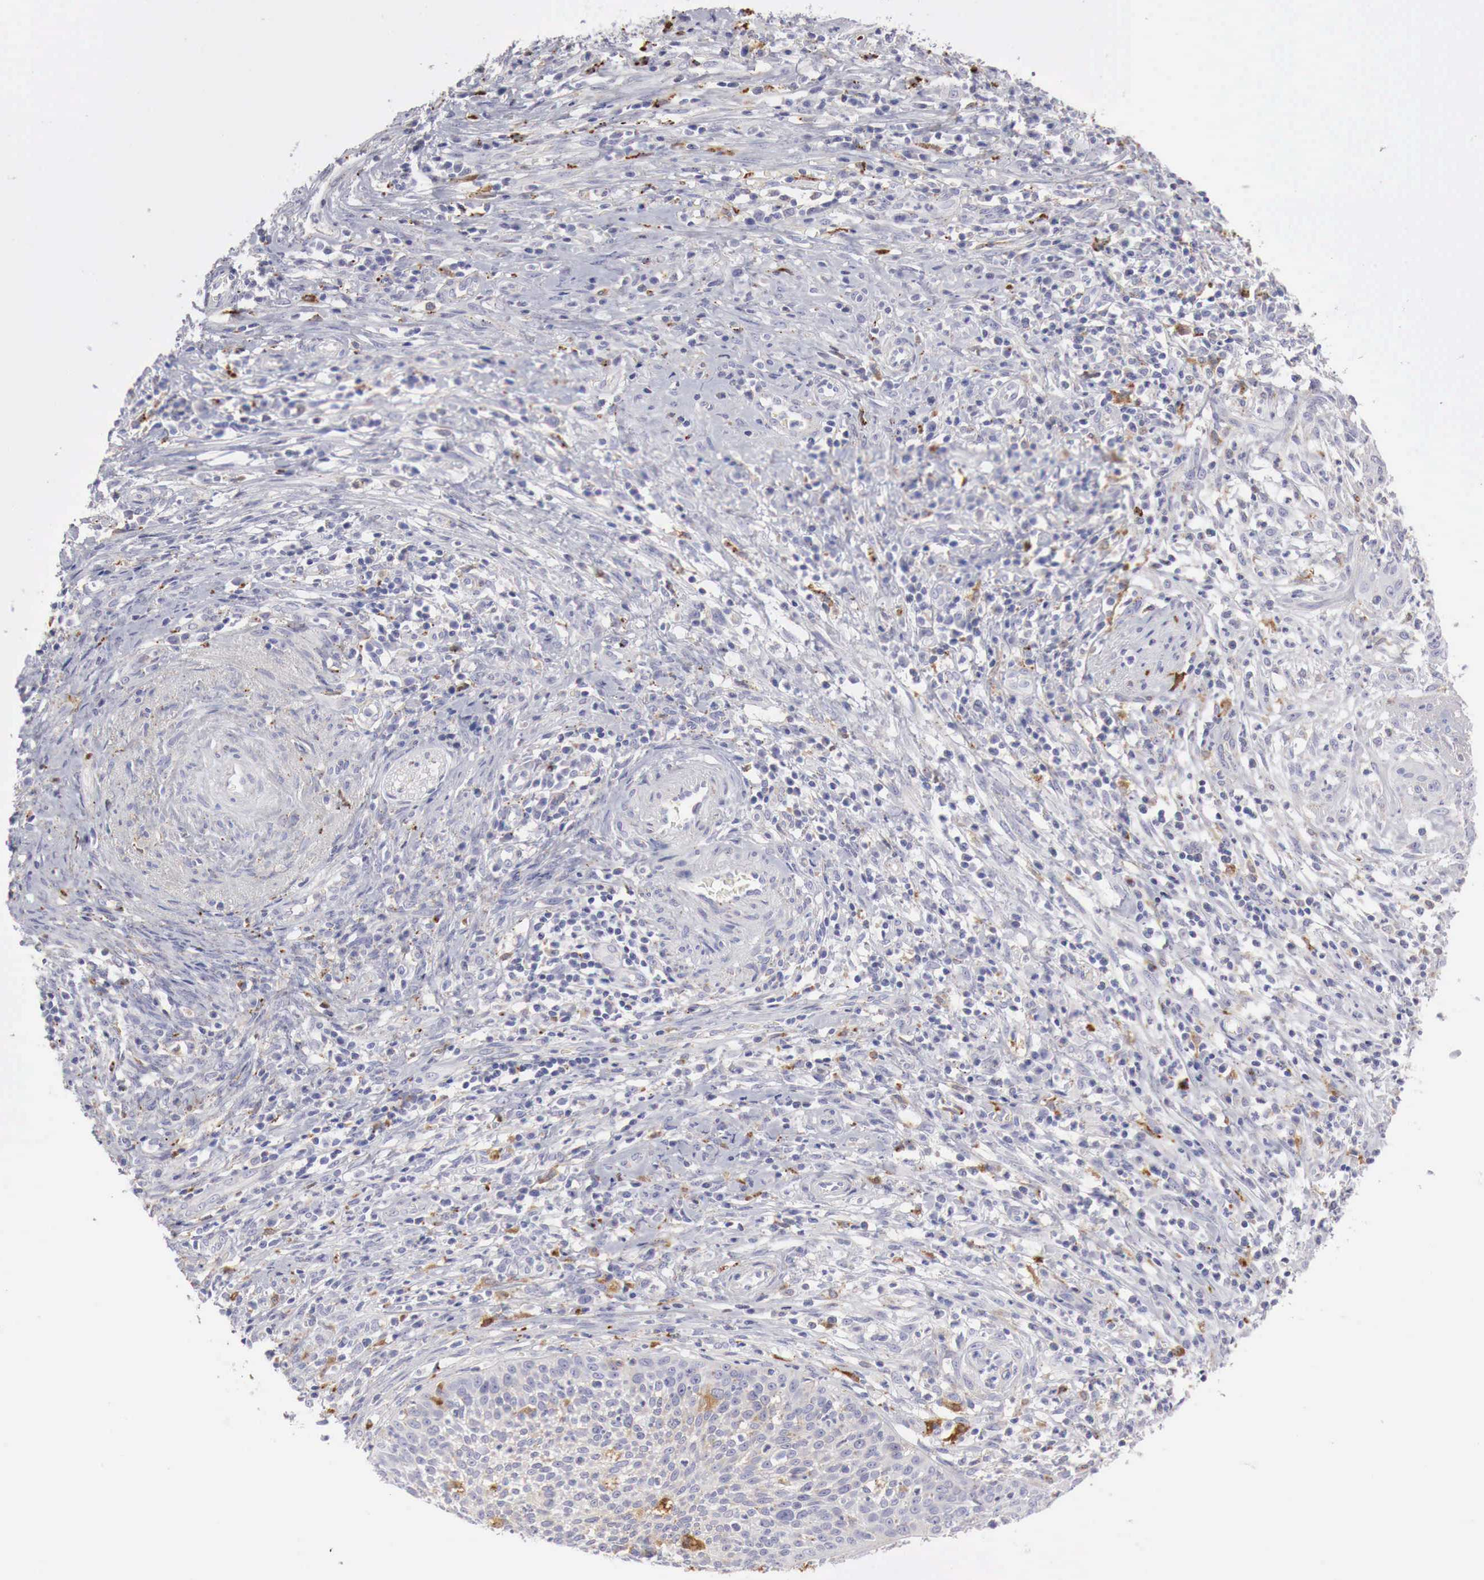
{"staining": {"intensity": "moderate", "quantity": ">75%", "location": "cytoplasmic/membranous"}, "tissue": "cervical cancer", "cell_type": "Tumor cells", "image_type": "cancer", "snomed": [{"axis": "morphology", "description": "Squamous cell carcinoma, NOS"}, {"axis": "topography", "description": "Cervix"}], "caption": "Immunohistochemistry (DAB (3,3'-diaminobenzidine)) staining of human cervical squamous cell carcinoma exhibits moderate cytoplasmic/membranous protein staining in about >75% of tumor cells.", "gene": "GLA", "patient": {"sex": "female", "age": 41}}